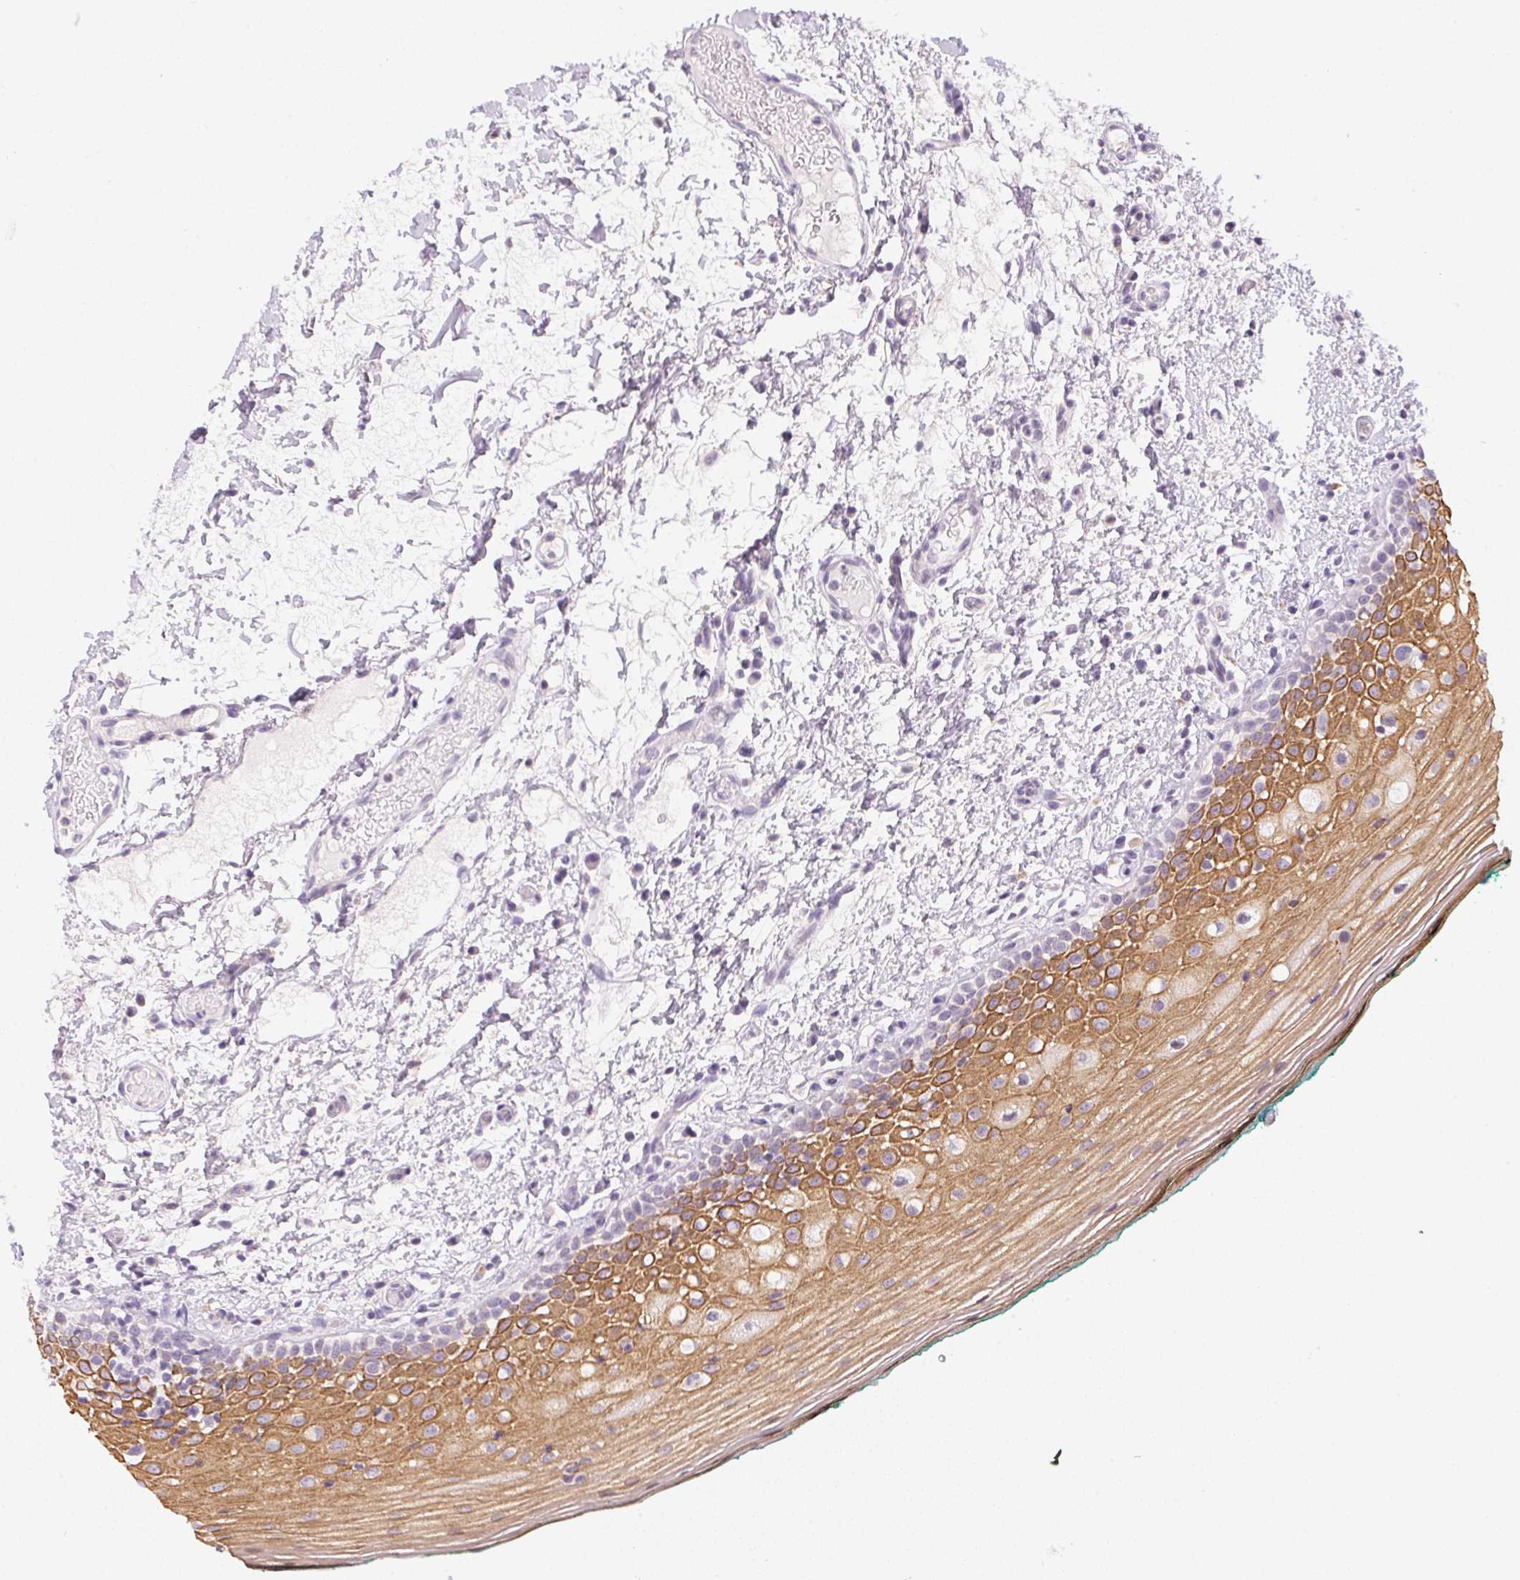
{"staining": {"intensity": "moderate", "quantity": "25%-75%", "location": "cytoplasmic/membranous"}, "tissue": "oral mucosa", "cell_type": "Squamous epithelial cells", "image_type": "normal", "snomed": [{"axis": "morphology", "description": "Normal tissue, NOS"}, {"axis": "topography", "description": "Oral tissue"}], "caption": "Immunohistochemical staining of benign oral mucosa shows medium levels of moderate cytoplasmic/membranous staining in about 25%-75% of squamous epithelial cells. Using DAB (3,3'-diaminobenzidine) (brown) and hematoxylin (blue) stains, captured at high magnification using brightfield microscopy.", "gene": "GSDMC", "patient": {"sex": "female", "age": 83}}